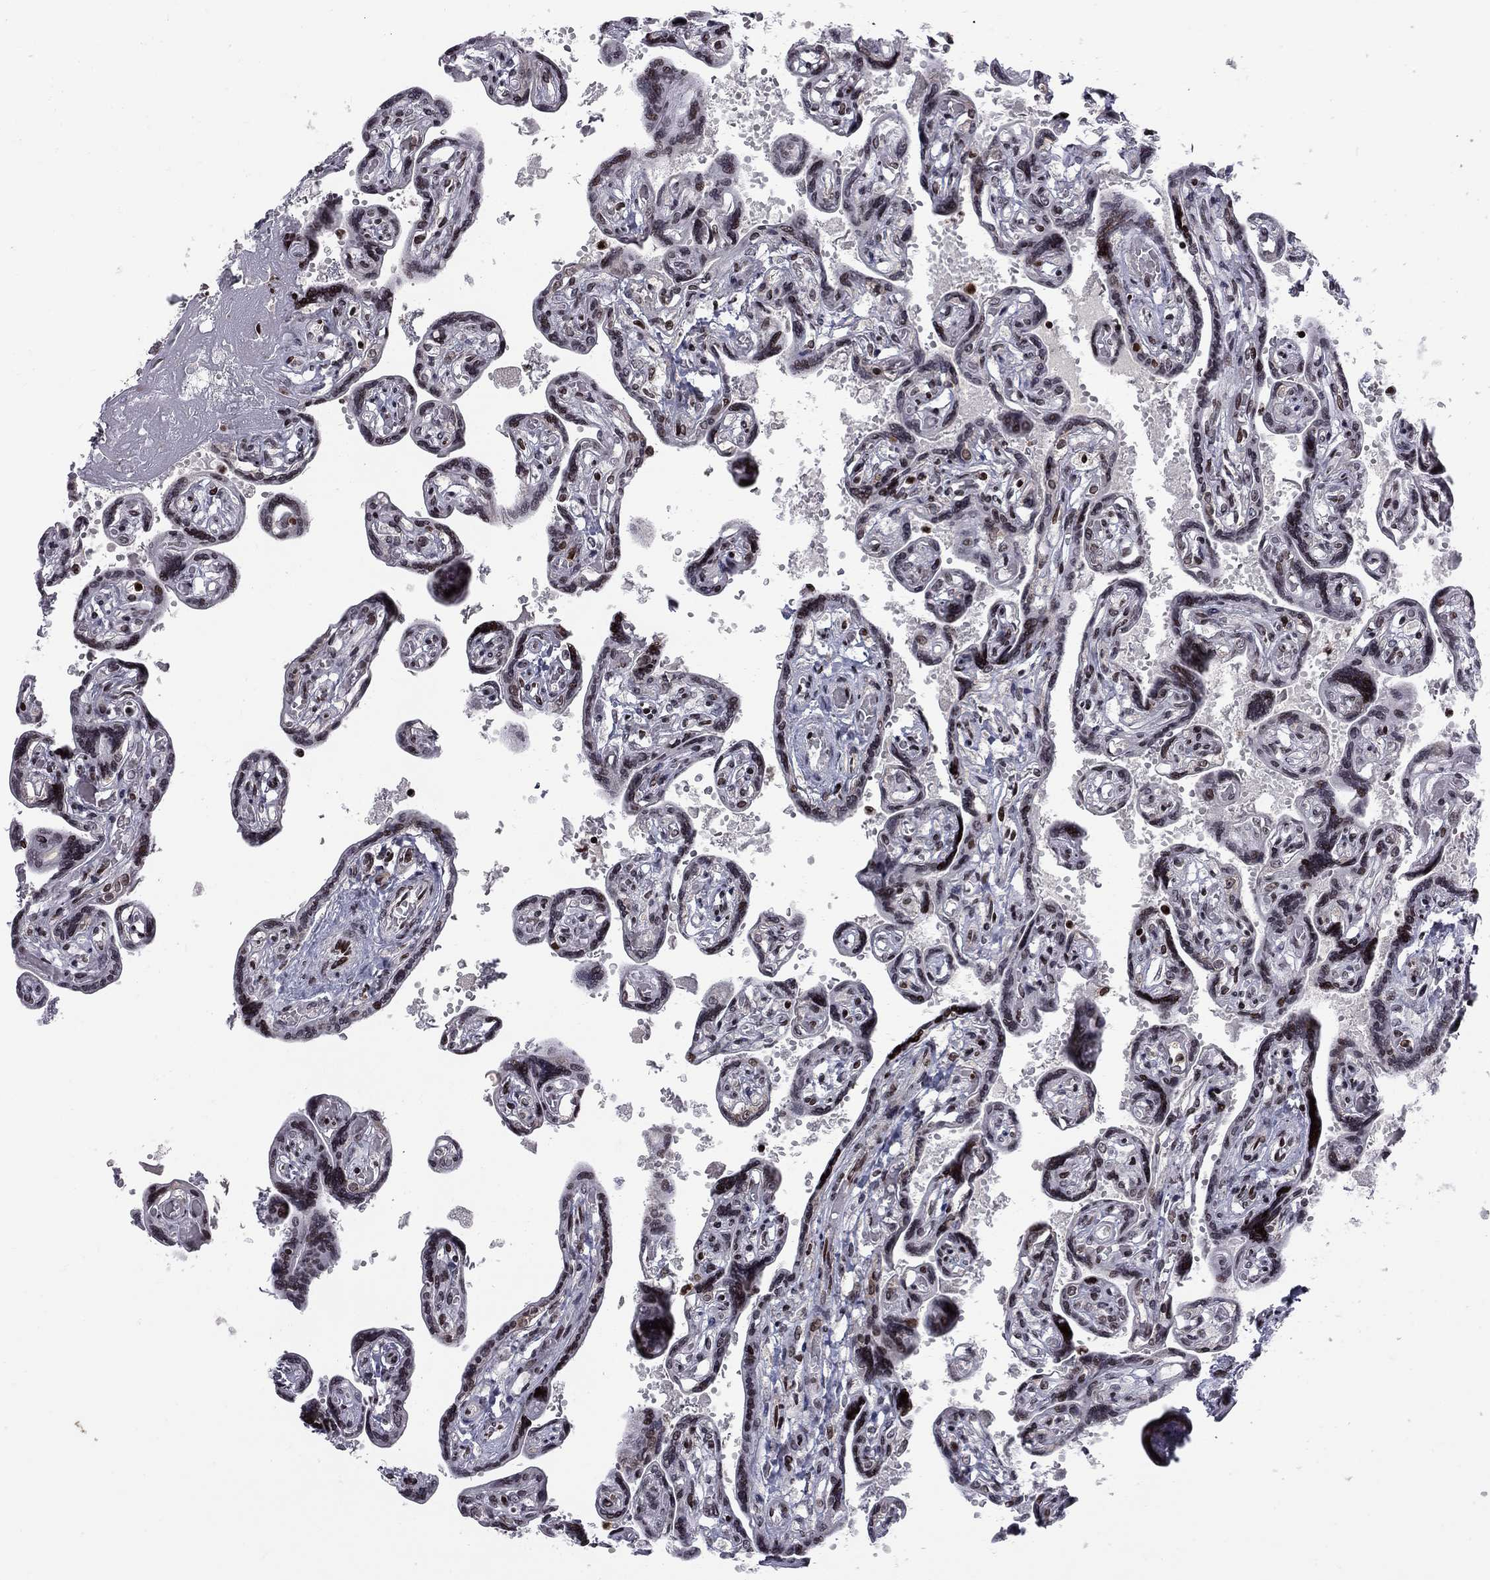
{"staining": {"intensity": "strong", "quantity": "25%-75%", "location": "nuclear"}, "tissue": "placenta", "cell_type": "Decidual cells", "image_type": "normal", "snomed": [{"axis": "morphology", "description": "Normal tissue, NOS"}, {"axis": "topography", "description": "Placenta"}], "caption": "DAB (3,3'-diaminobenzidine) immunohistochemical staining of benign placenta exhibits strong nuclear protein staining in approximately 25%-75% of decidual cells. The protein is stained brown, and the nuclei are stained in blue (DAB IHC with brightfield microscopy, high magnification).", "gene": "RNASEH2C", "patient": {"sex": "female", "age": 32}}